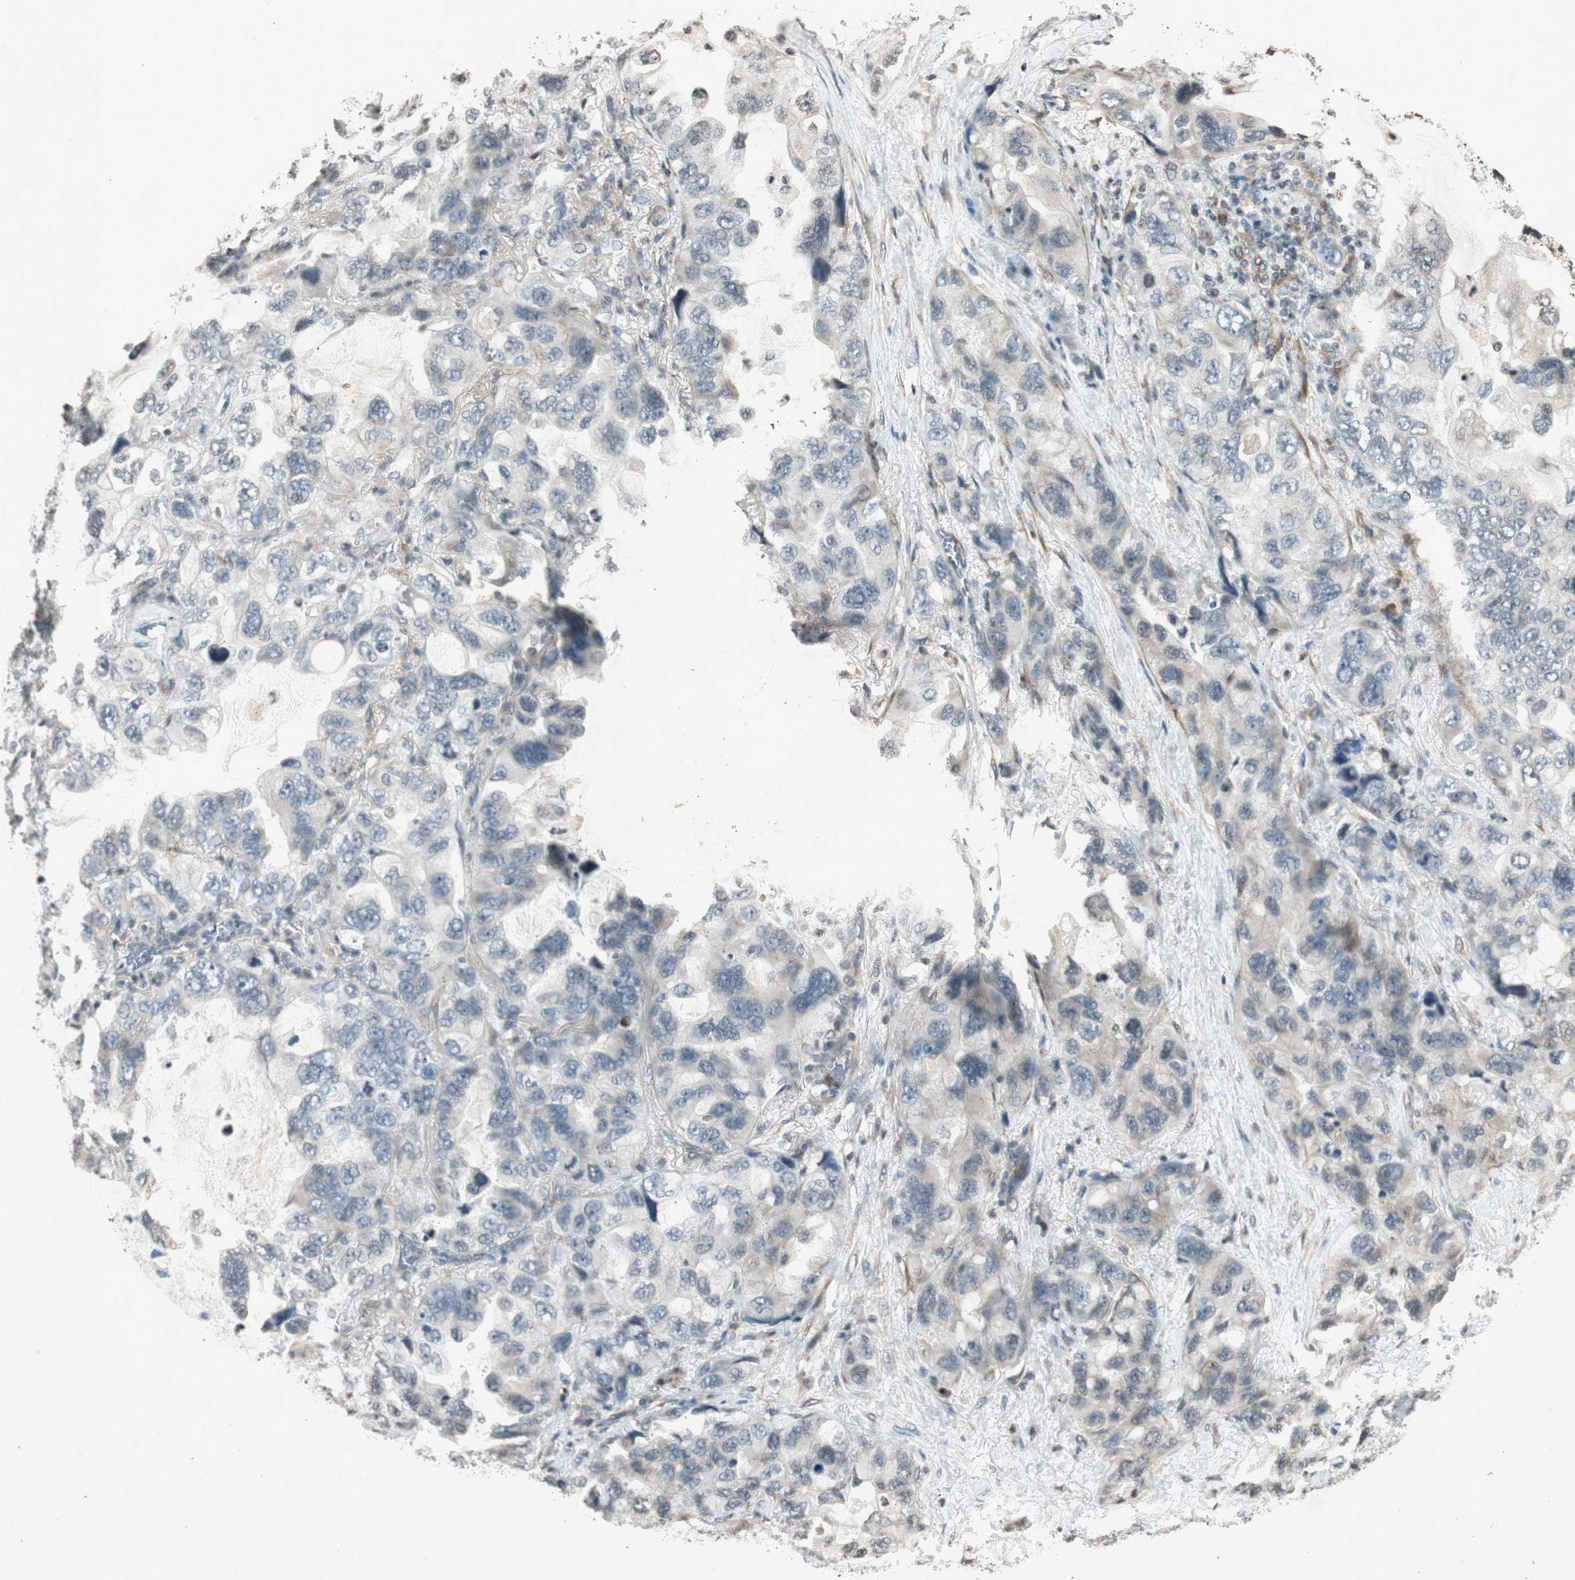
{"staining": {"intensity": "negative", "quantity": "none", "location": "none"}, "tissue": "lung cancer", "cell_type": "Tumor cells", "image_type": "cancer", "snomed": [{"axis": "morphology", "description": "Squamous cell carcinoma, NOS"}, {"axis": "topography", "description": "Lung"}], "caption": "IHC of human lung cancer exhibits no positivity in tumor cells.", "gene": "PRKG1", "patient": {"sex": "female", "age": 73}}